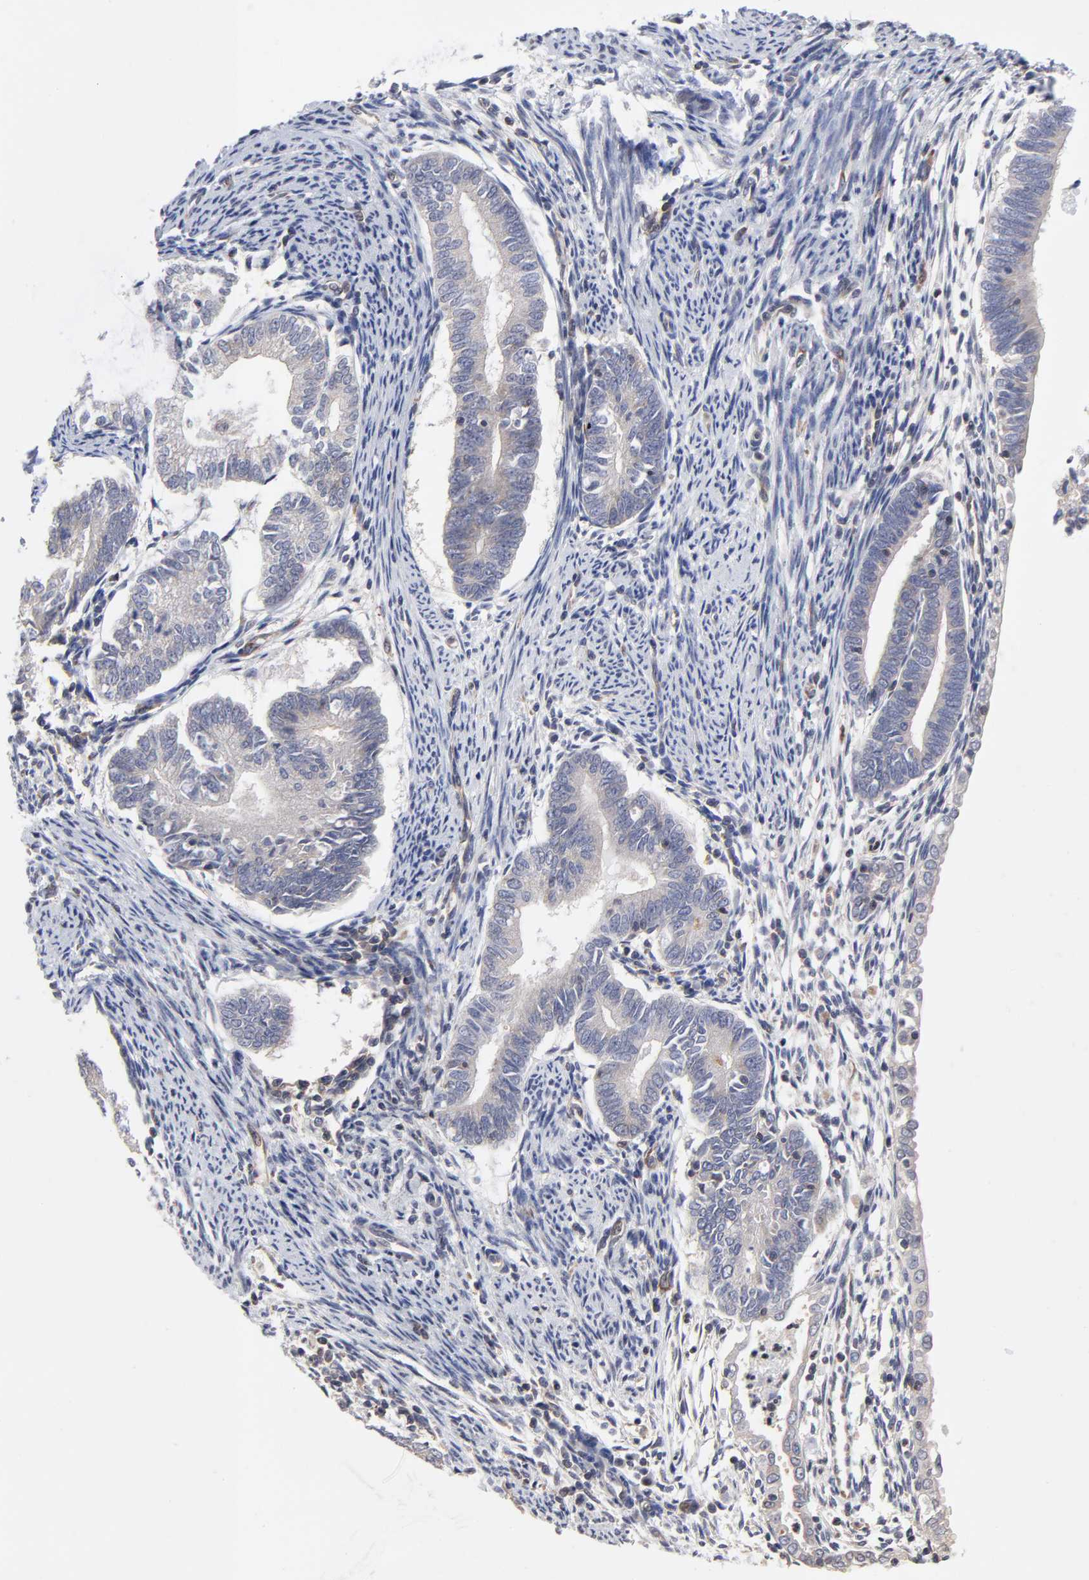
{"staining": {"intensity": "weak", "quantity": ">75%", "location": "cytoplasmic/membranous"}, "tissue": "endometrial cancer", "cell_type": "Tumor cells", "image_type": "cancer", "snomed": [{"axis": "morphology", "description": "Adenocarcinoma, NOS"}, {"axis": "topography", "description": "Endometrium"}], "caption": "Brown immunohistochemical staining in human endometrial cancer (adenocarcinoma) shows weak cytoplasmic/membranous staining in approximately >75% of tumor cells. (brown staining indicates protein expression, while blue staining denotes nuclei).", "gene": "ZNF157", "patient": {"sex": "female", "age": 63}}